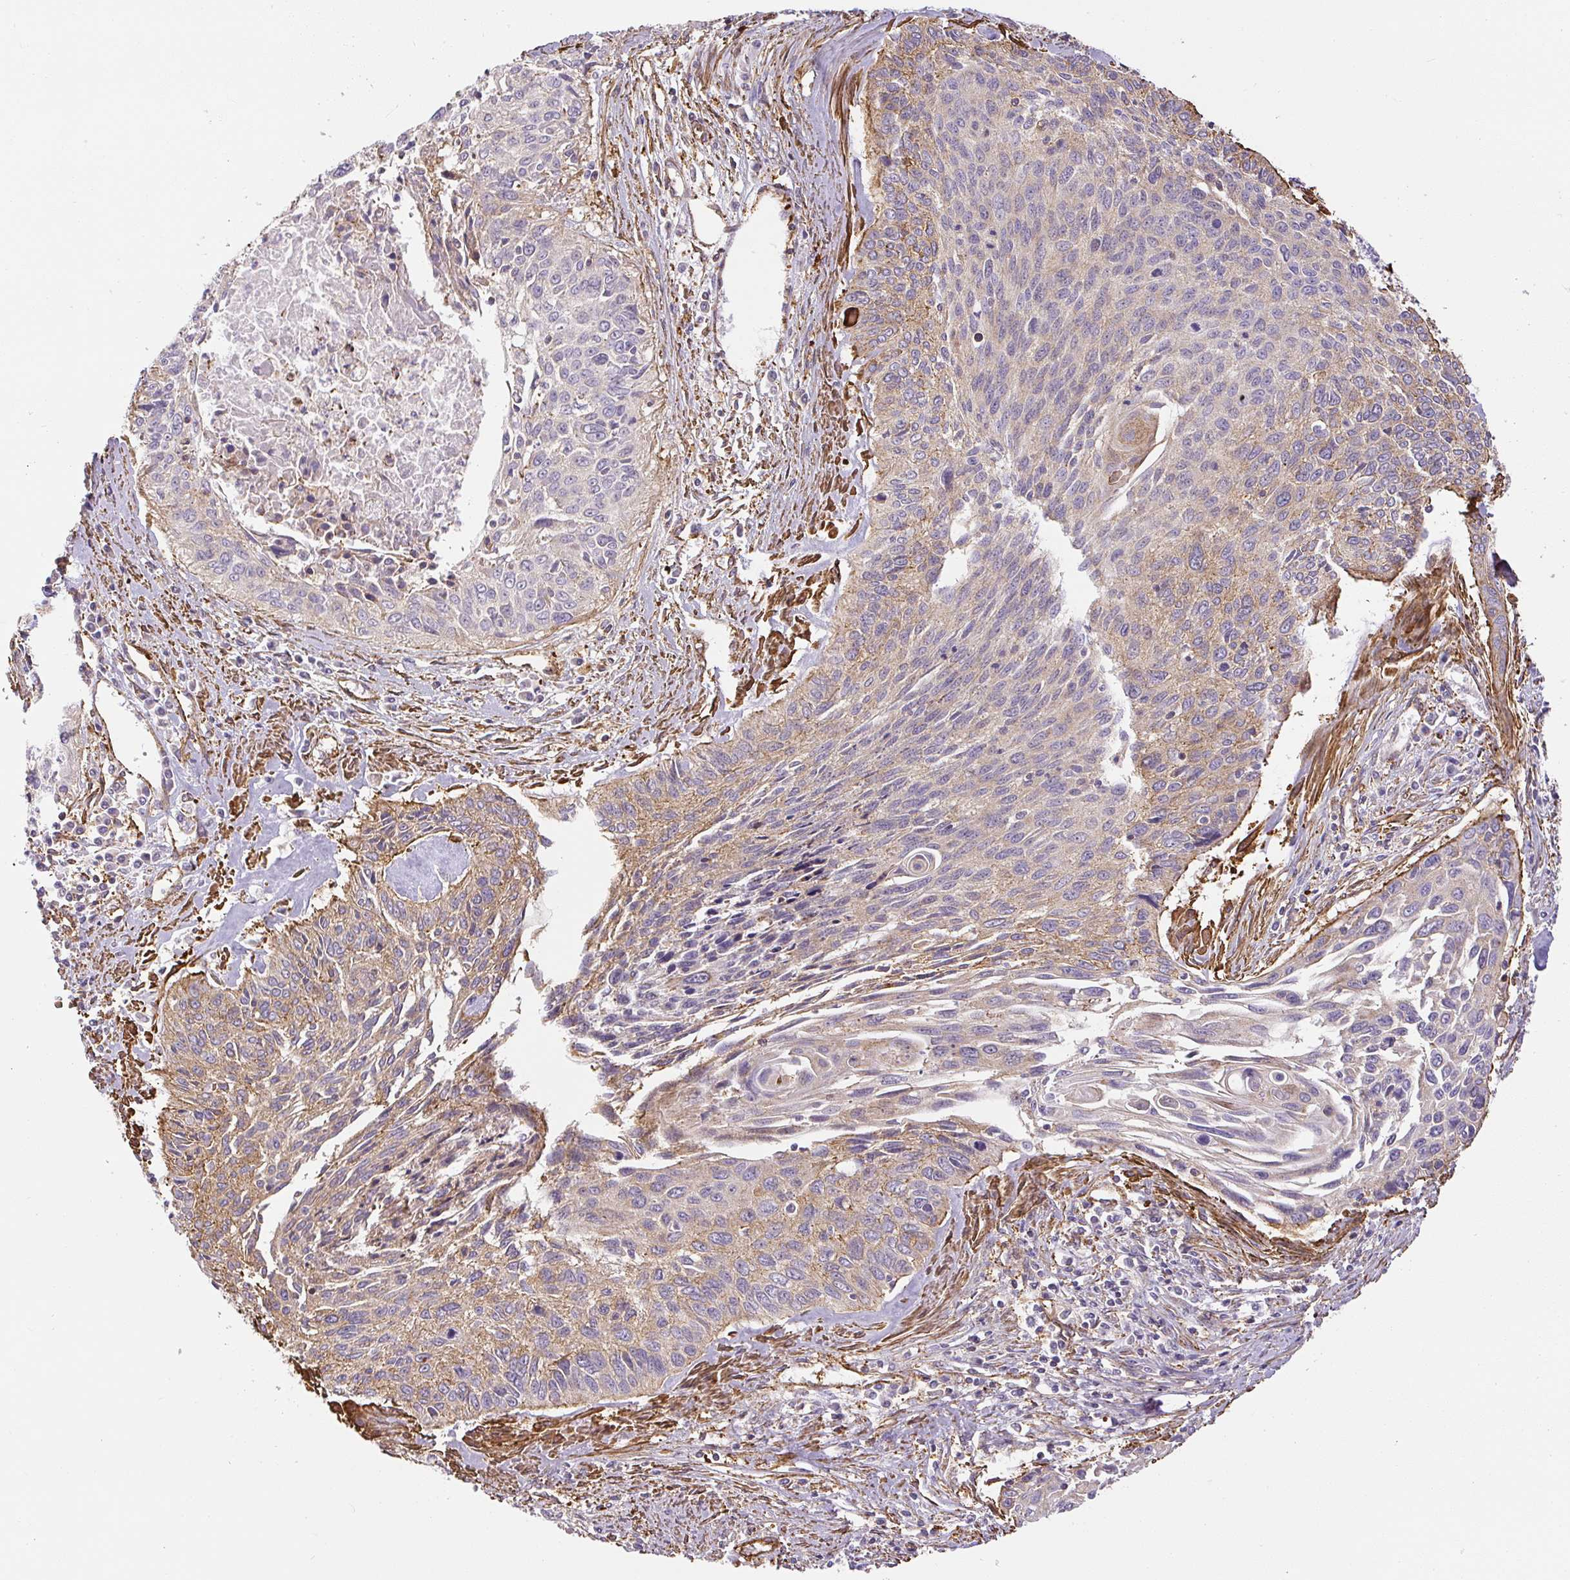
{"staining": {"intensity": "weak", "quantity": "25%-75%", "location": "cytoplasmic/membranous"}, "tissue": "cervical cancer", "cell_type": "Tumor cells", "image_type": "cancer", "snomed": [{"axis": "morphology", "description": "Squamous cell carcinoma, NOS"}, {"axis": "topography", "description": "Cervix"}], "caption": "DAB immunohistochemical staining of cervical squamous cell carcinoma demonstrates weak cytoplasmic/membranous protein positivity in about 25%-75% of tumor cells. (Brightfield microscopy of DAB IHC at high magnification).", "gene": "MYL12A", "patient": {"sex": "female", "age": 55}}